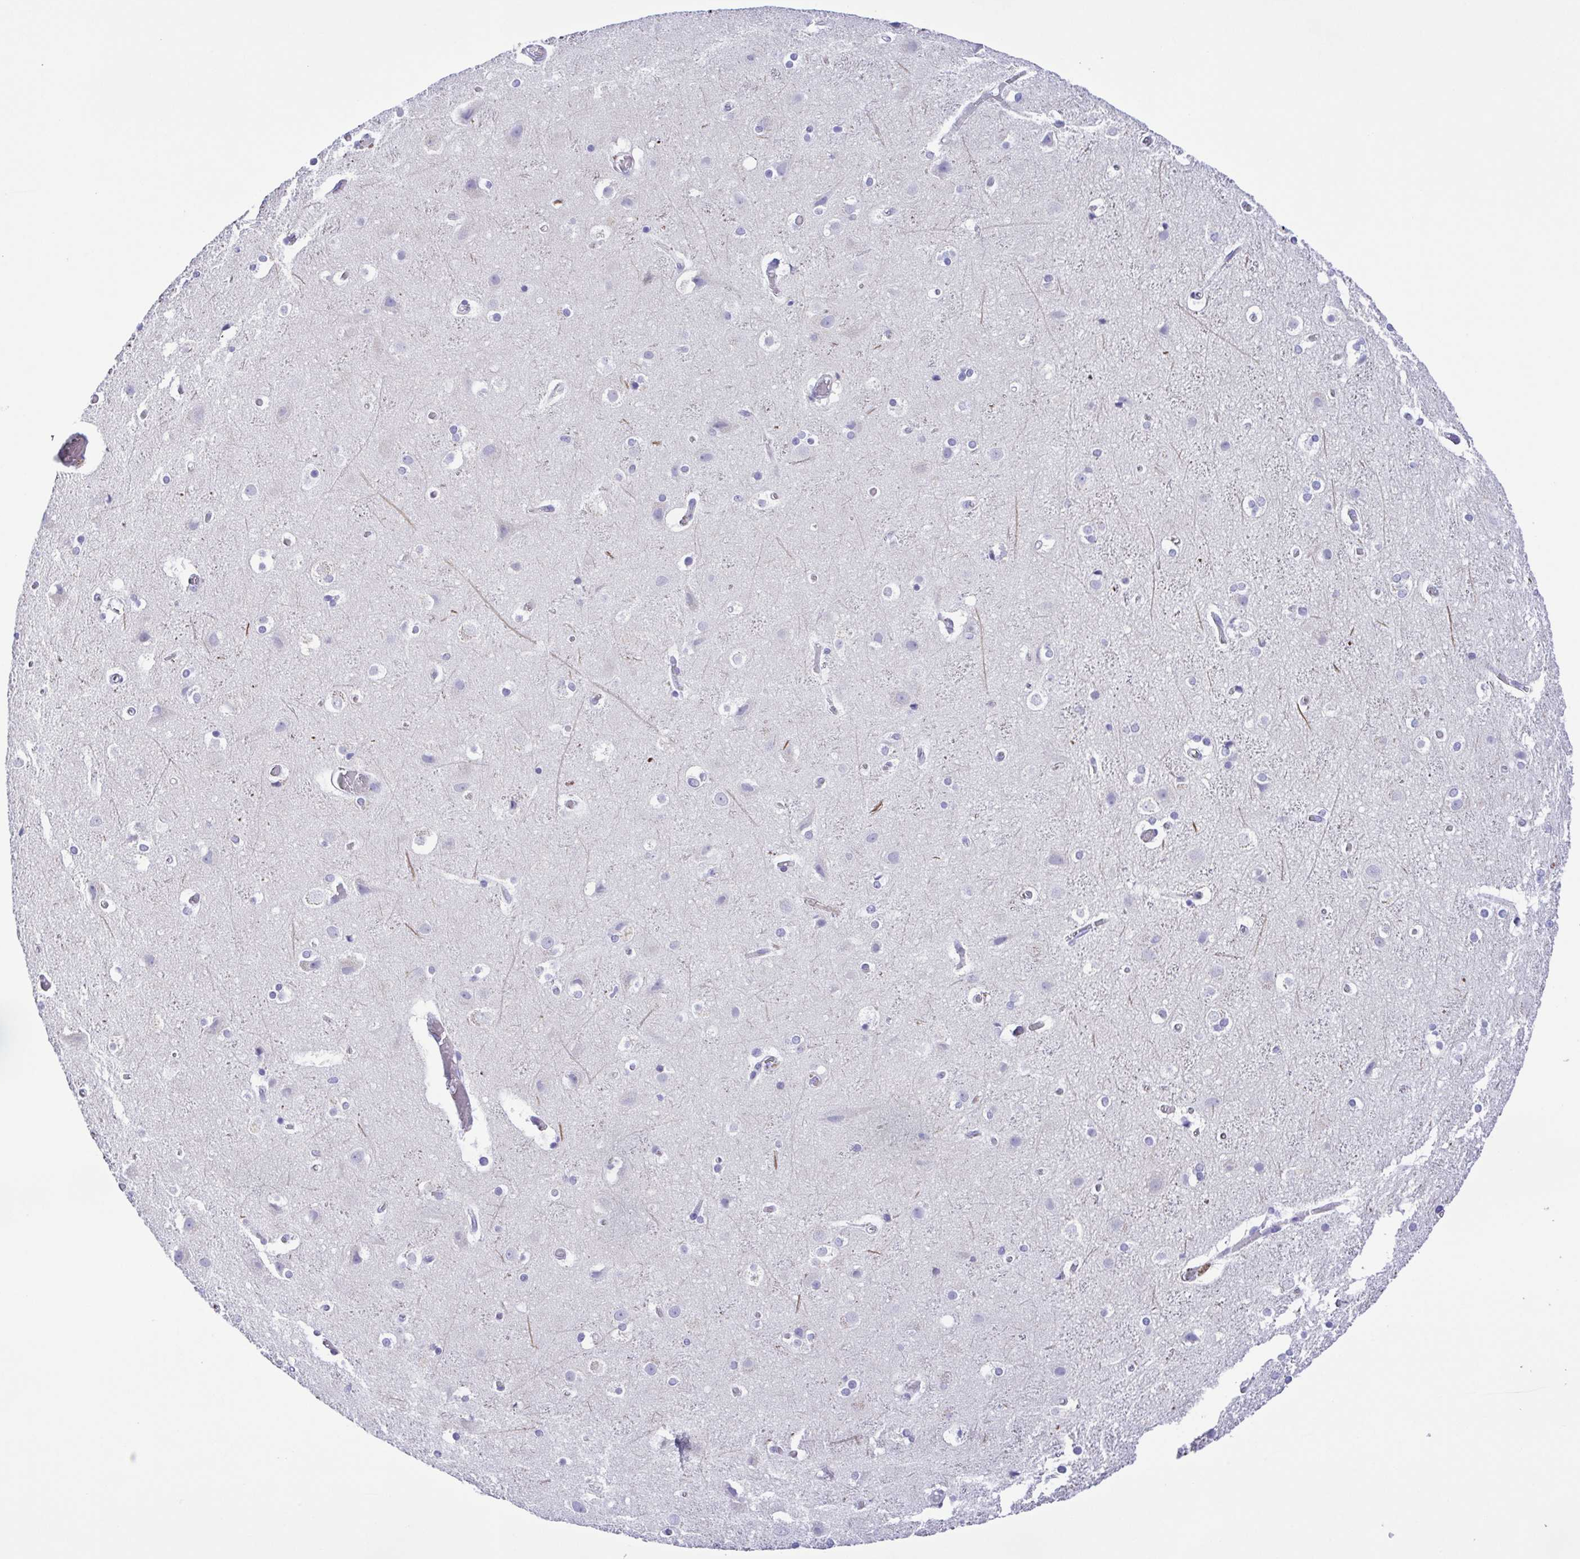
{"staining": {"intensity": "negative", "quantity": "none", "location": "none"}, "tissue": "cerebral cortex", "cell_type": "Endothelial cells", "image_type": "normal", "snomed": [{"axis": "morphology", "description": "Normal tissue, NOS"}, {"axis": "topography", "description": "Cerebral cortex"}], "caption": "Cerebral cortex was stained to show a protein in brown. There is no significant expression in endothelial cells. (DAB IHC visualized using brightfield microscopy, high magnification).", "gene": "CD72", "patient": {"sex": "female", "age": 52}}